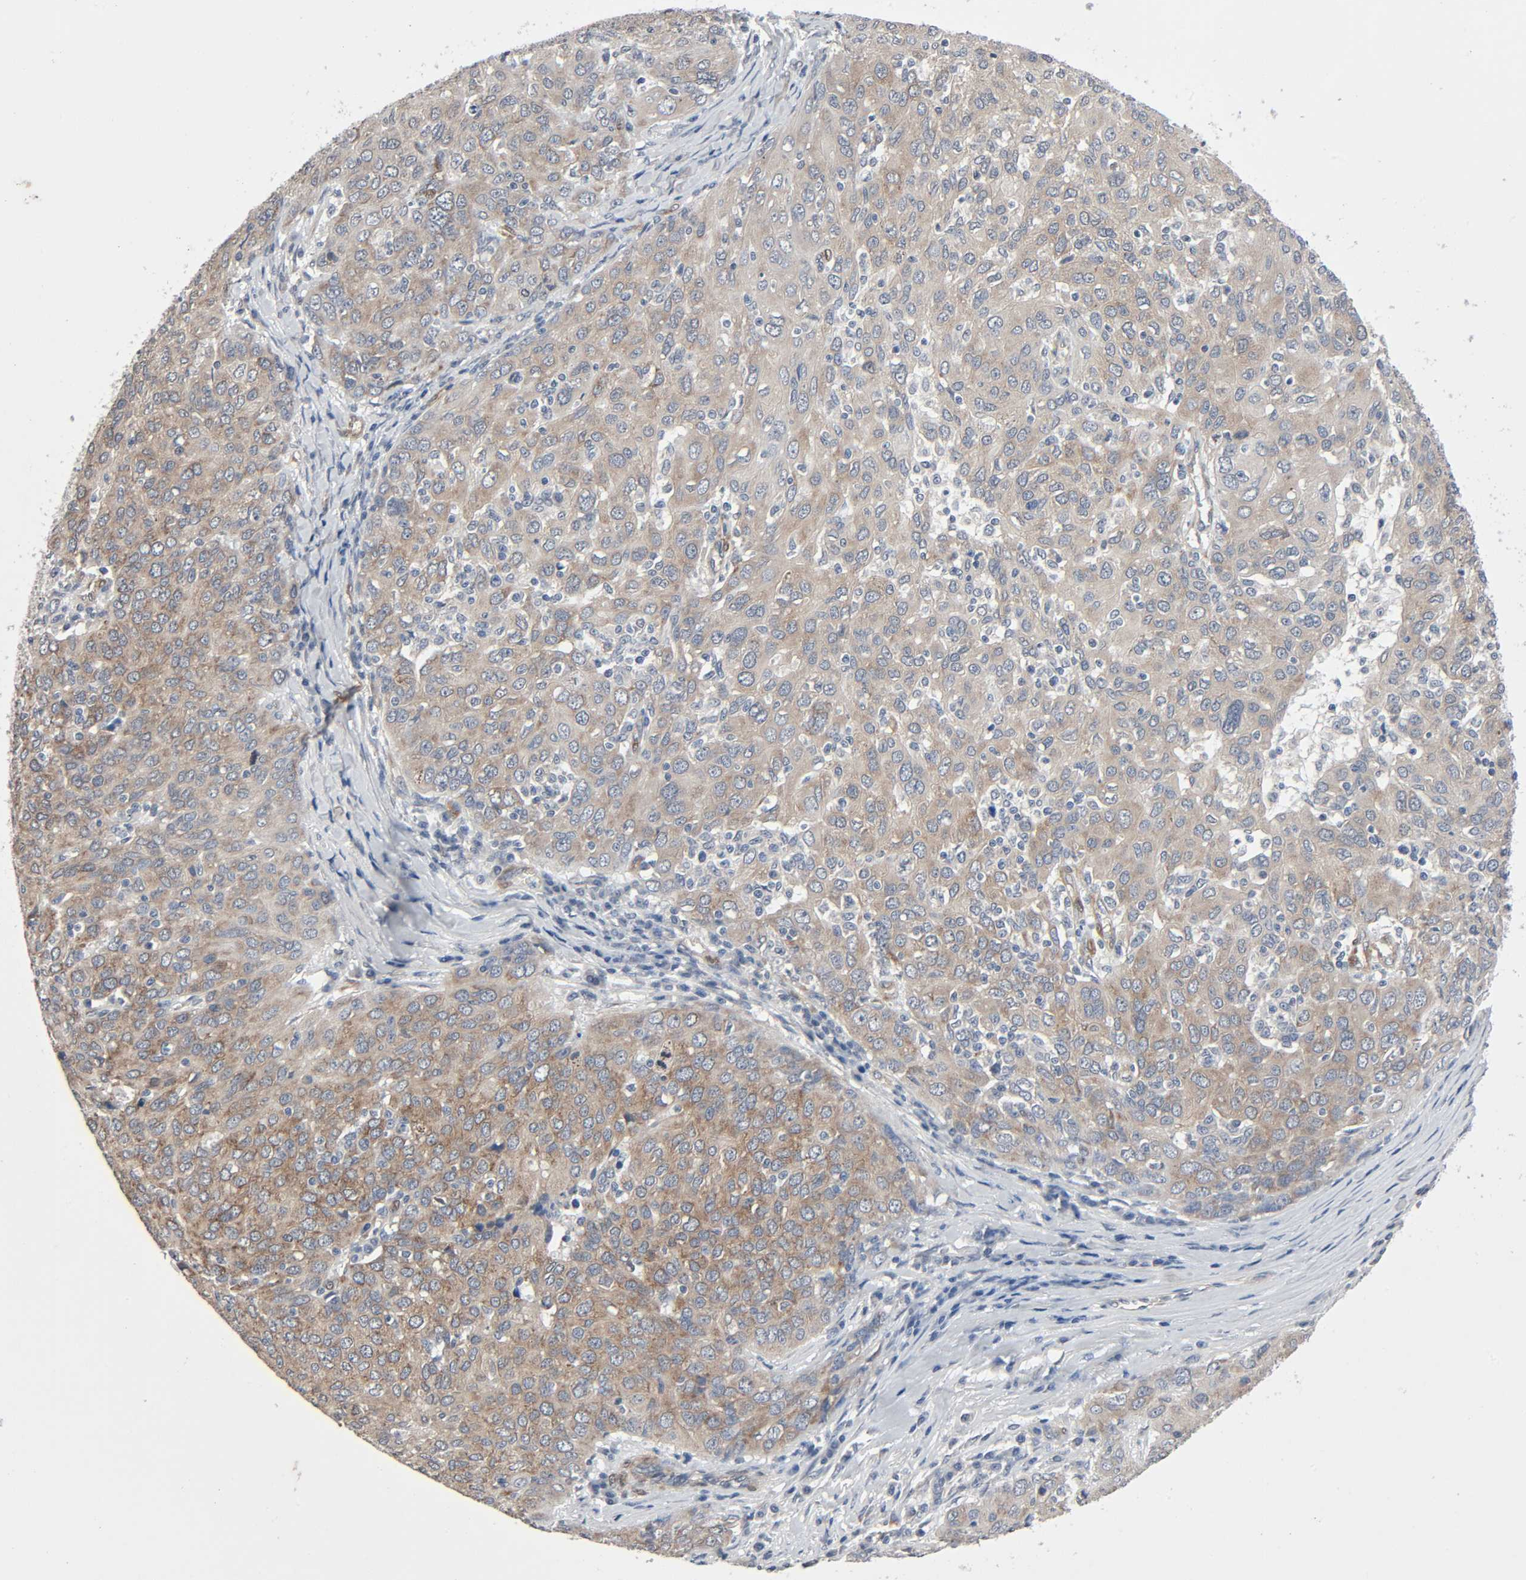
{"staining": {"intensity": "weak", "quantity": ">75%", "location": "cytoplasmic/membranous"}, "tissue": "ovarian cancer", "cell_type": "Tumor cells", "image_type": "cancer", "snomed": [{"axis": "morphology", "description": "Carcinoma, endometroid"}, {"axis": "topography", "description": "Ovary"}], "caption": "Ovarian endometroid carcinoma stained with a brown dye demonstrates weak cytoplasmic/membranous positive staining in about >75% of tumor cells.", "gene": "PTK2", "patient": {"sex": "female", "age": 50}}